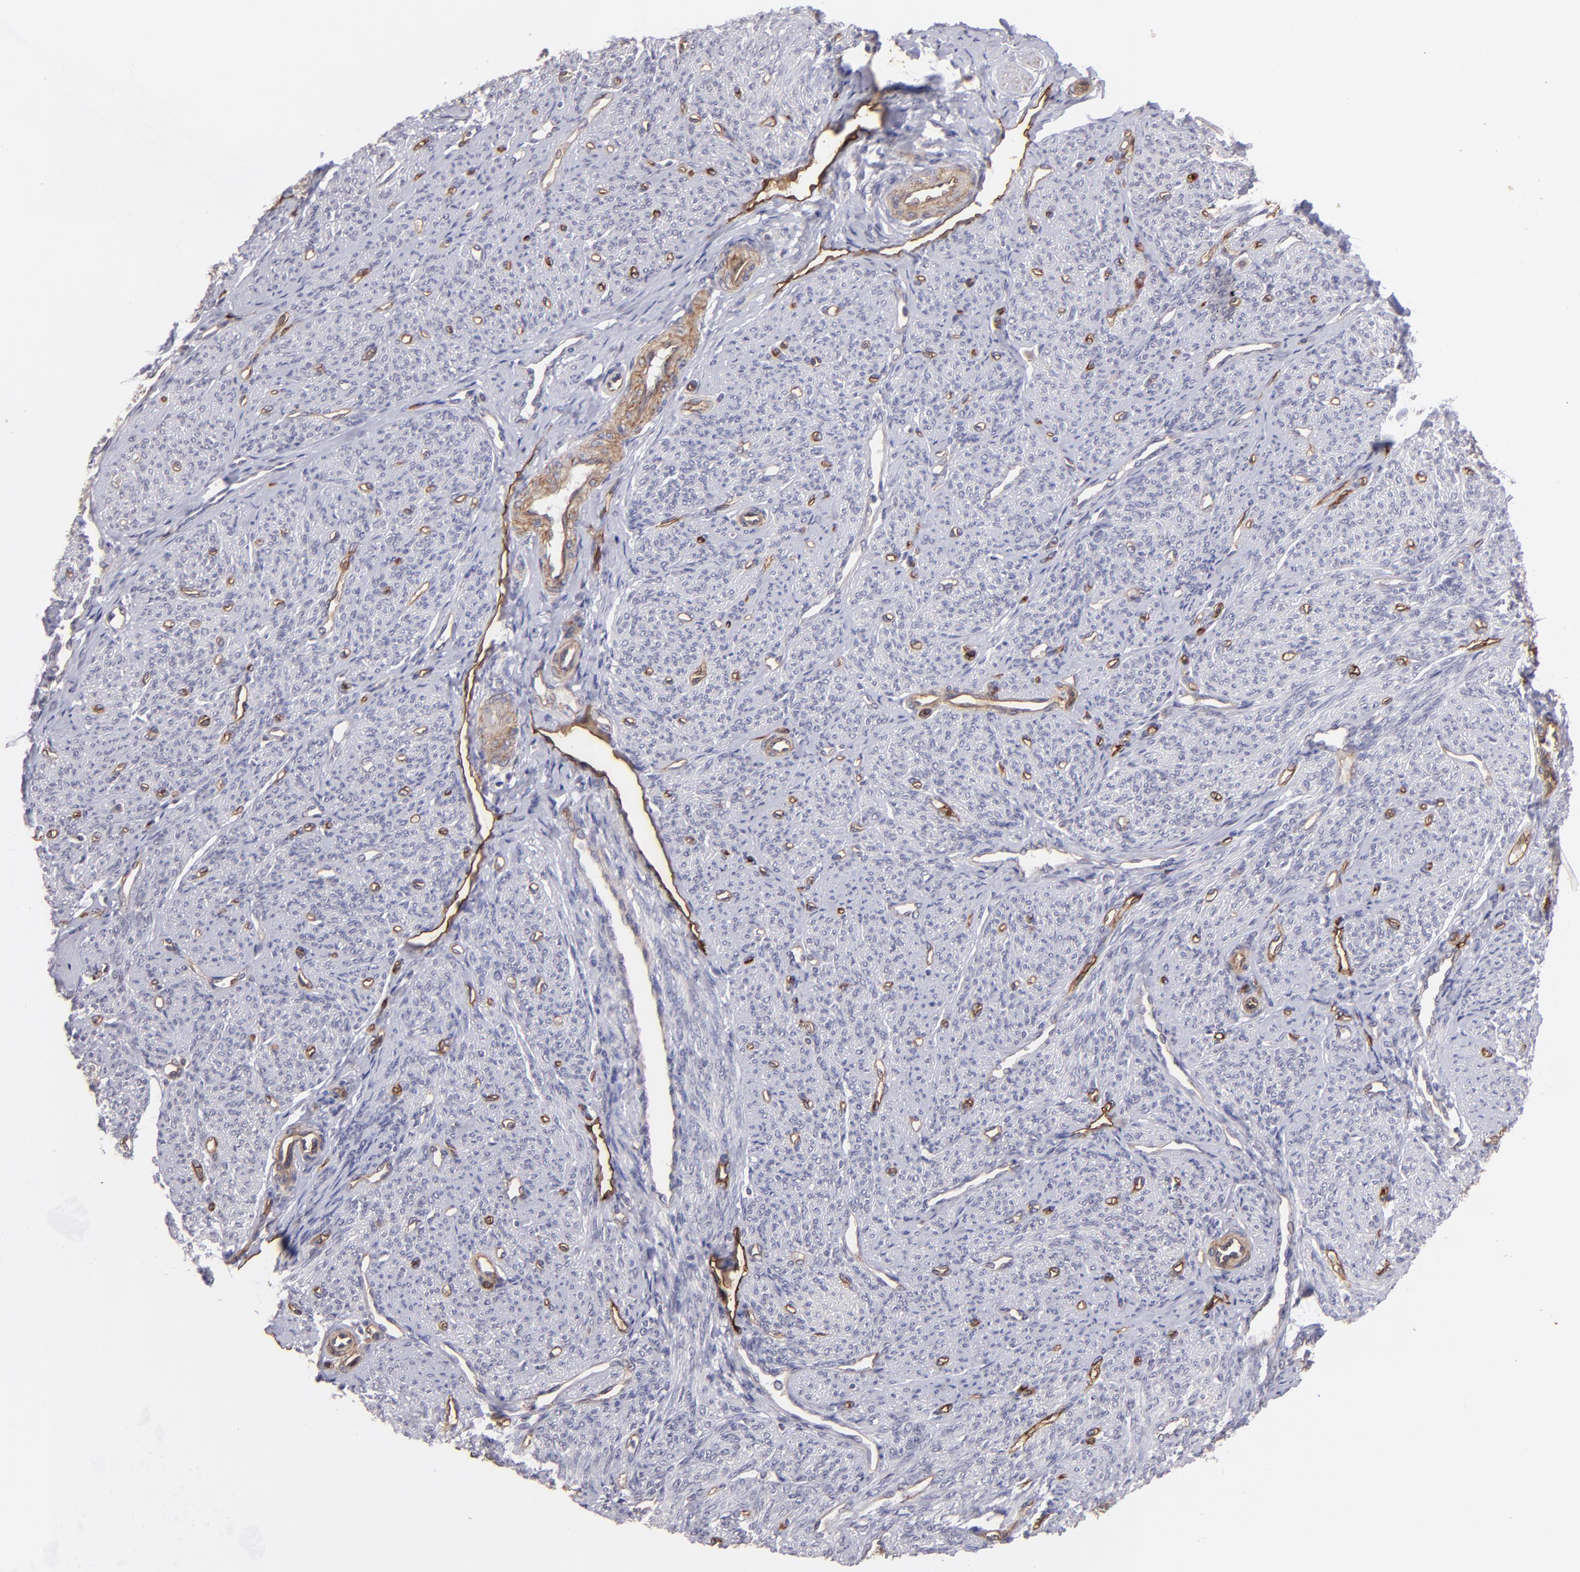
{"staining": {"intensity": "weak", "quantity": ">75%", "location": "cytoplasmic/membranous"}, "tissue": "smooth muscle", "cell_type": "Smooth muscle cells", "image_type": "normal", "snomed": [{"axis": "morphology", "description": "Normal tissue, NOS"}, {"axis": "topography", "description": "Cervix"}, {"axis": "topography", "description": "Endometrium"}], "caption": "The photomicrograph reveals staining of benign smooth muscle, revealing weak cytoplasmic/membranous protein staining (brown color) within smooth muscle cells.", "gene": "DYSF", "patient": {"sex": "female", "age": 65}}